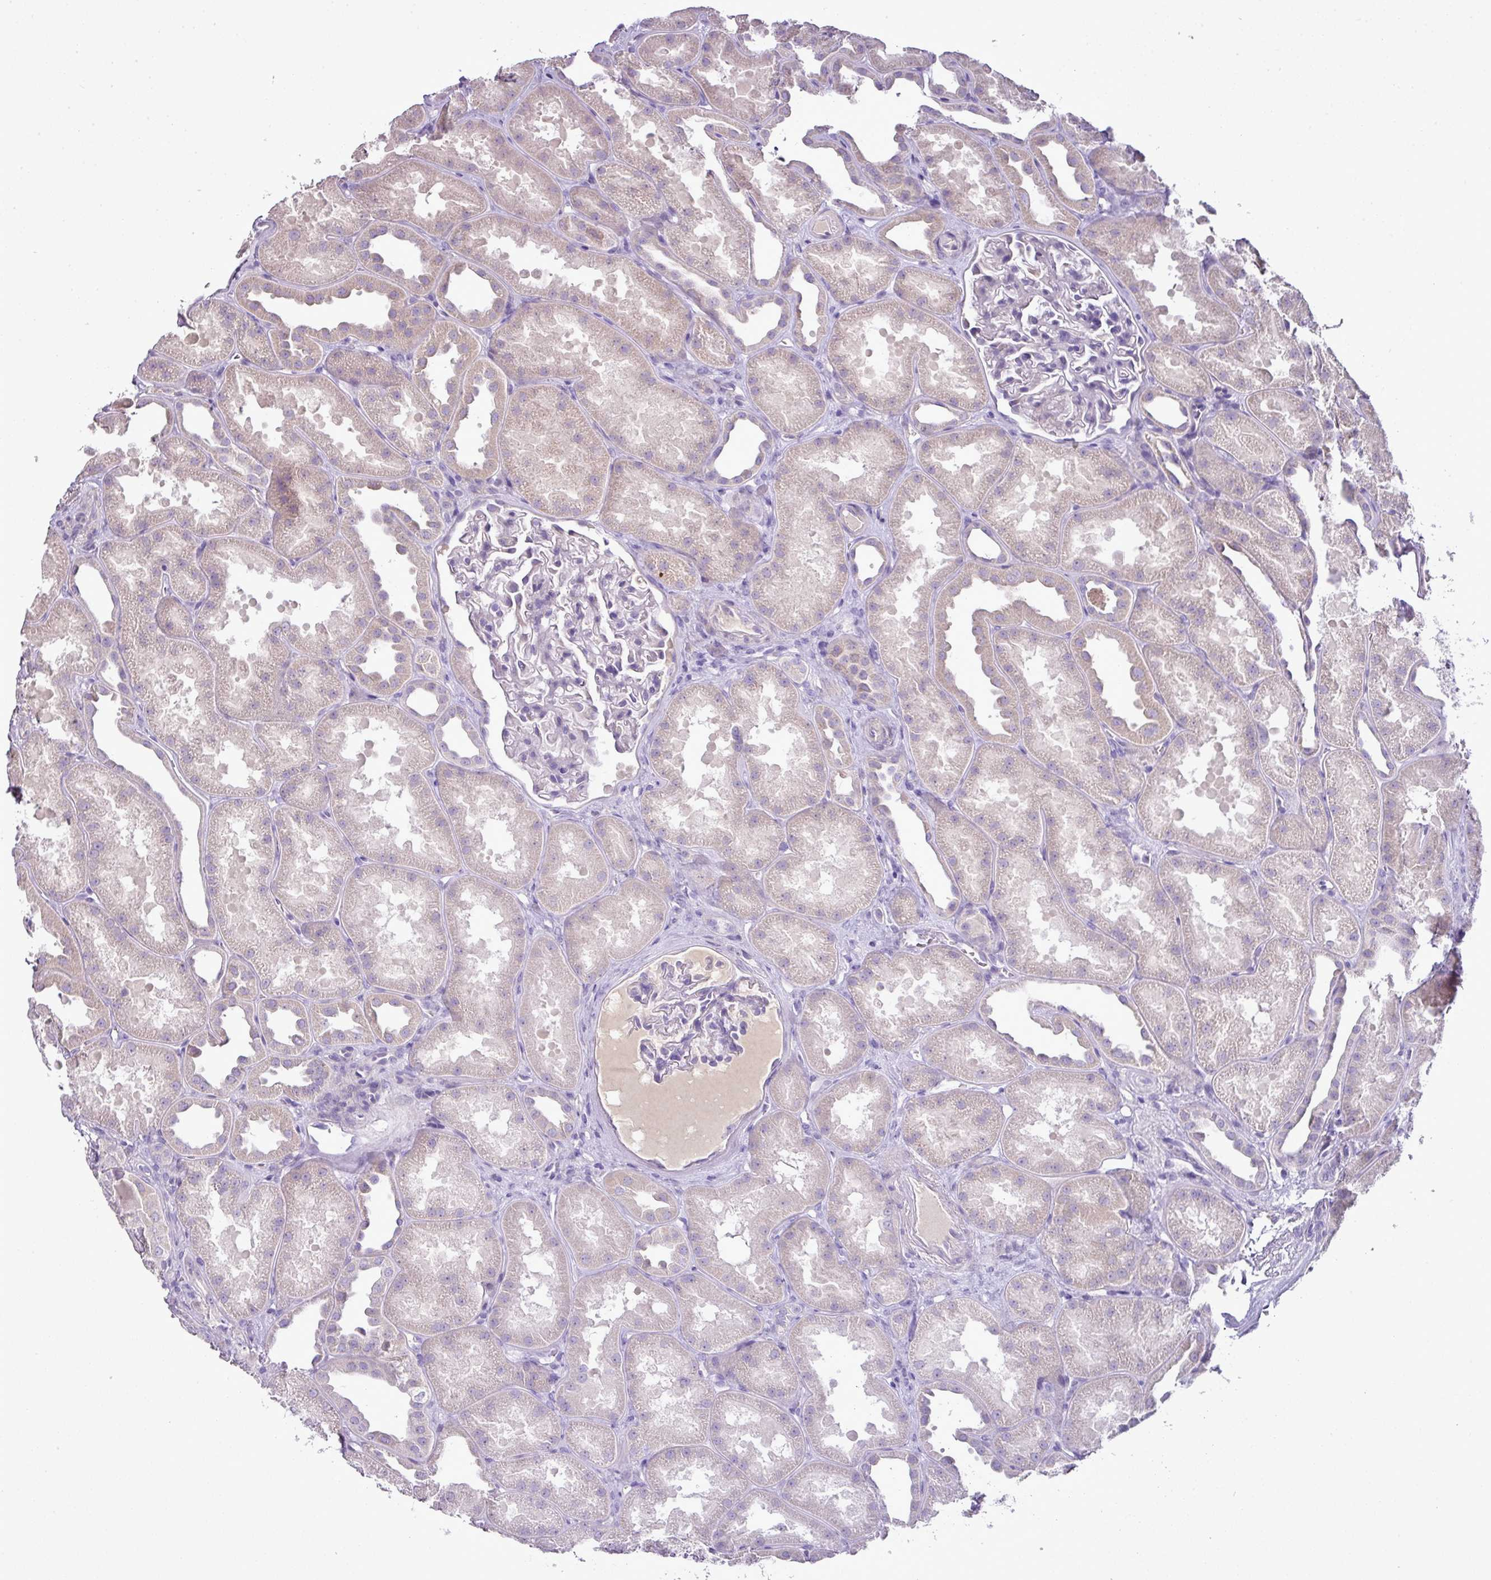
{"staining": {"intensity": "negative", "quantity": "none", "location": "none"}, "tissue": "kidney", "cell_type": "Cells in glomeruli", "image_type": "normal", "snomed": [{"axis": "morphology", "description": "Normal tissue, NOS"}, {"axis": "topography", "description": "Kidney"}], "caption": "IHC image of normal human kidney stained for a protein (brown), which displays no staining in cells in glomeruli. (IHC, brightfield microscopy, high magnification).", "gene": "BRINP2", "patient": {"sex": "male", "age": 61}}